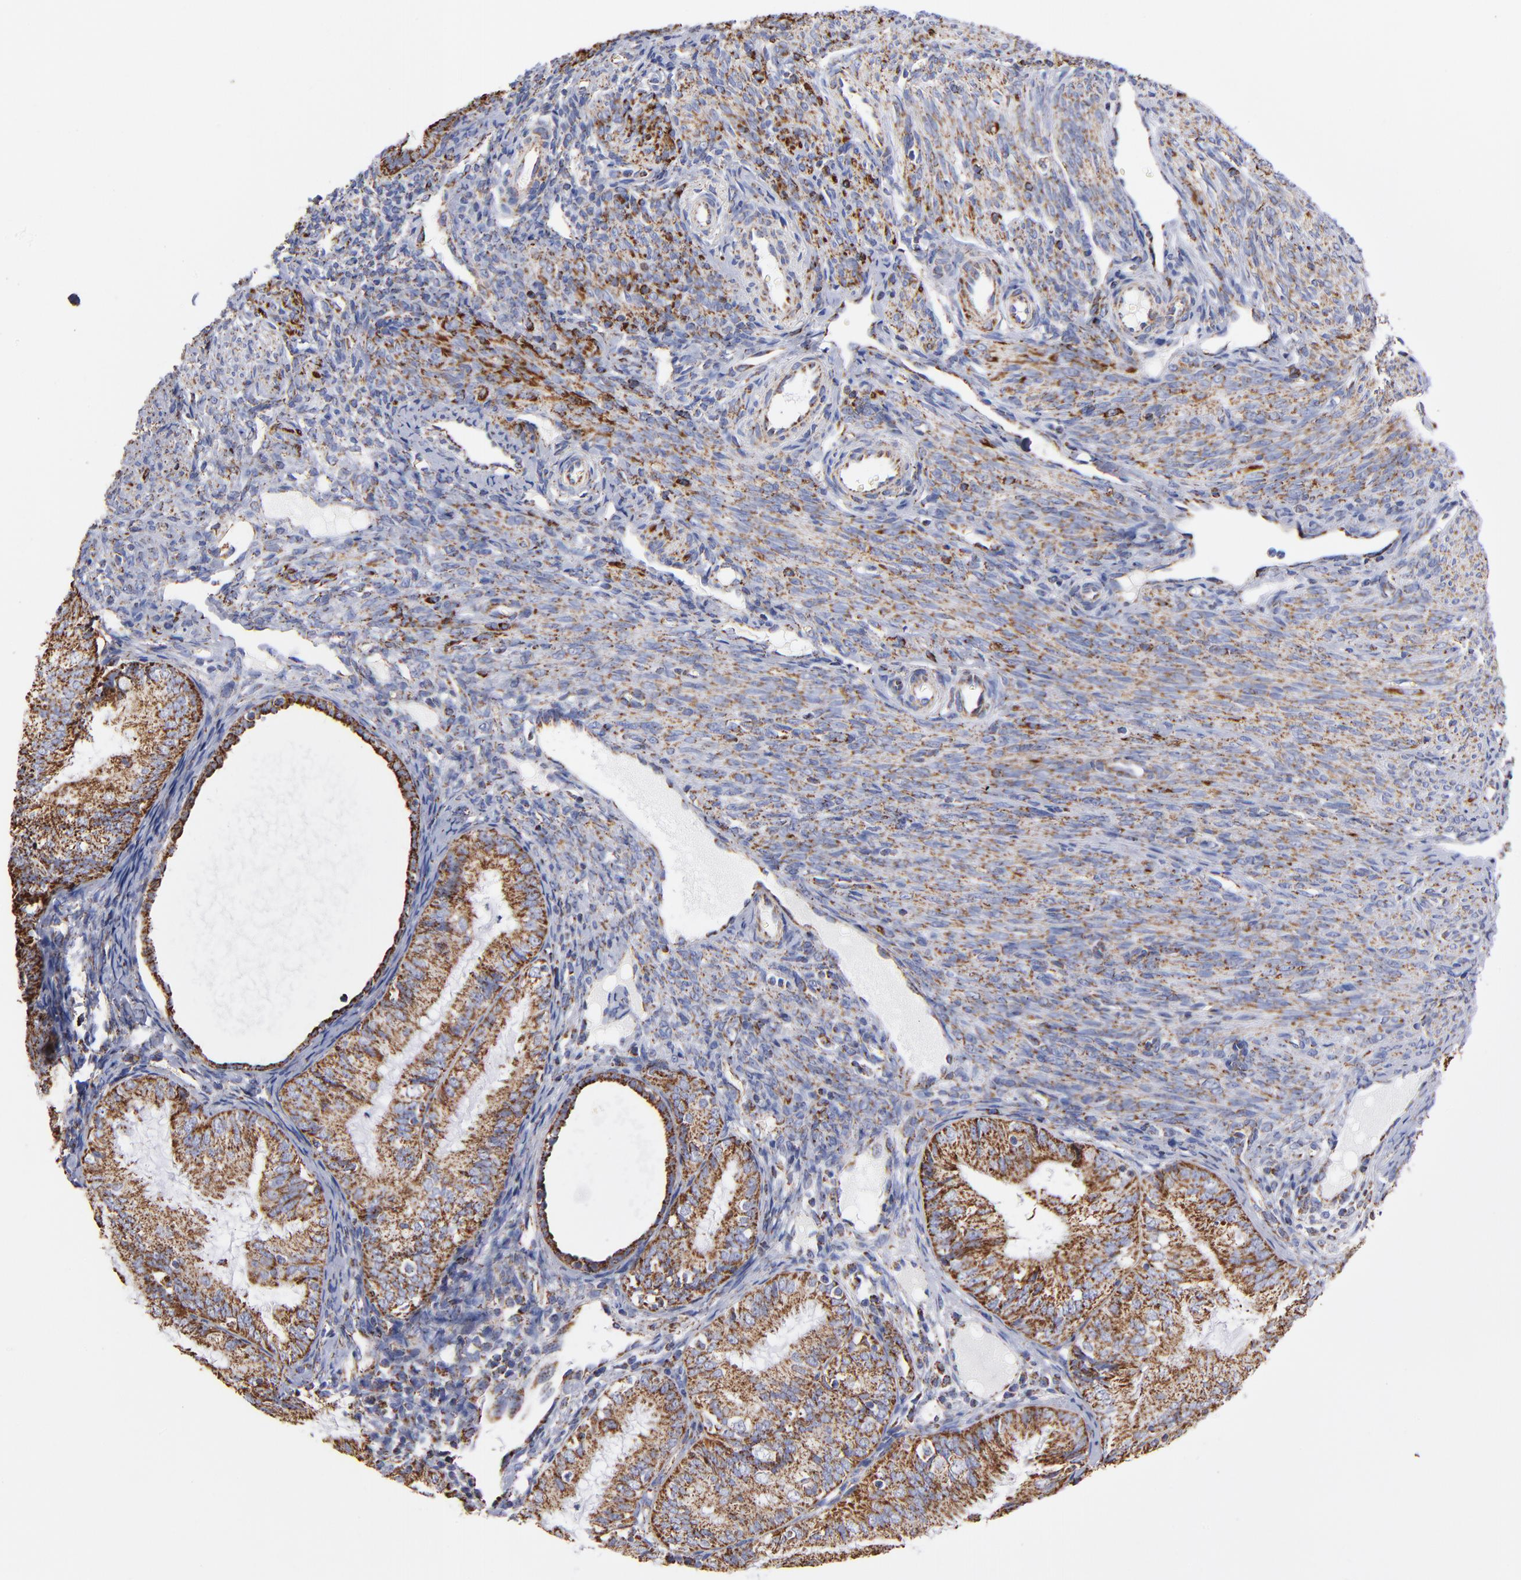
{"staining": {"intensity": "strong", "quantity": ">75%", "location": "cytoplasmic/membranous"}, "tissue": "endometrial cancer", "cell_type": "Tumor cells", "image_type": "cancer", "snomed": [{"axis": "morphology", "description": "Adenocarcinoma, NOS"}, {"axis": "topography", "description": "Endometrium"}], "caption": "An immunohistochemistry micrograph of tumor tissue is shown. Protein staining in brown highlights strong cytoplasmic/membranous positivity in endometrial cancer (adenocarcinoma) within tumor cells. (DAB IHC, brown staining for protein, blue staining for nuclei).", "gene": "PHB1", "patient": {"sex": "female", "age": 66}}